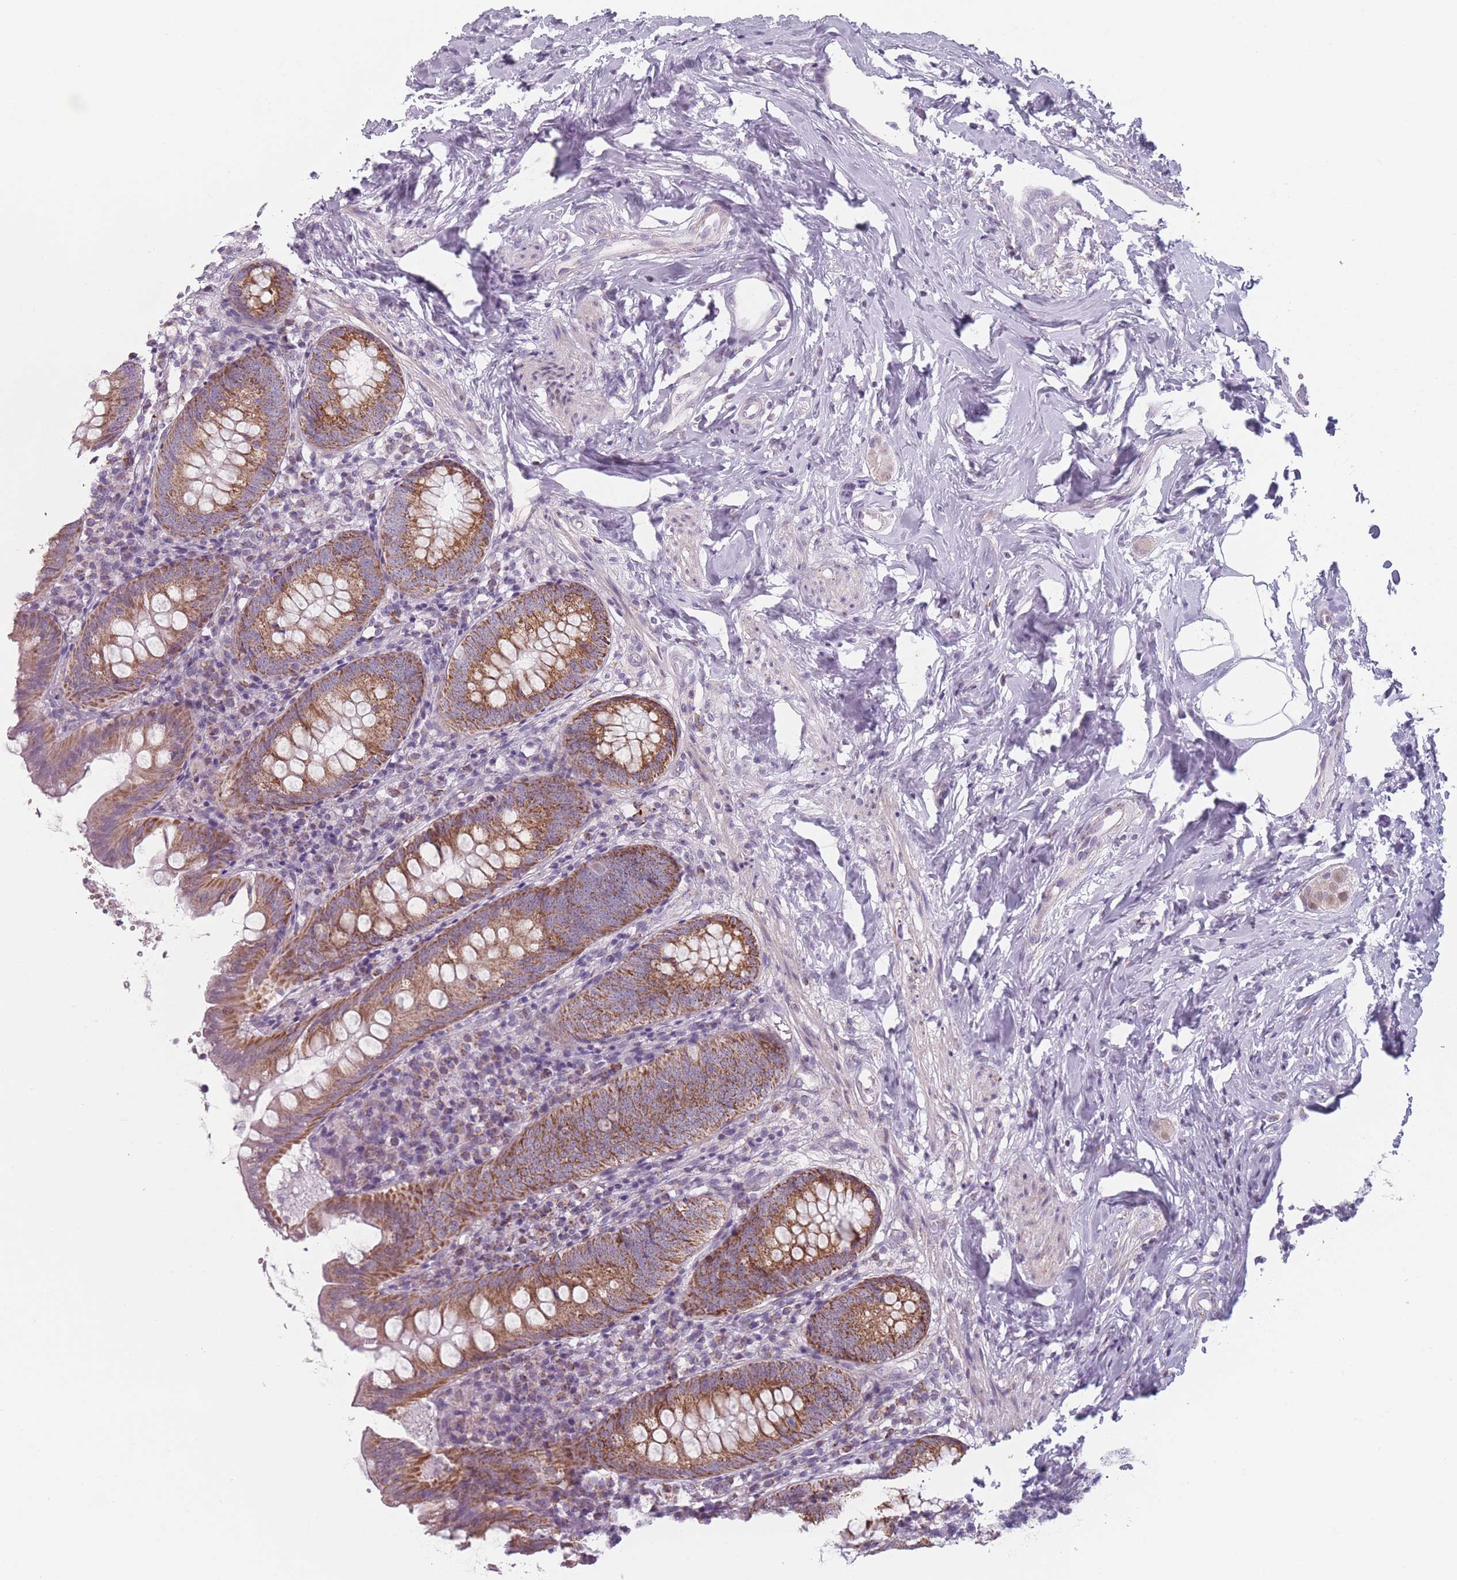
{"staining": {"intensity": "strong", "quantity": ">75%", "location": "cytoplasmic/membranous"}, "tissue": "appendix", "cell_type": "Glandular cells", "image_type": "normal", "snomed": [{"axis": "morphology", "description": "Normal tissue, NOS"}, {"axis": "topography", "description": "Appendix"}], "caption": "Immunohistochemistry micrograph of normal appendix: appendix stained using immunohistochemistry exhibits high levels of strong protein expression localized specifically in the cytoplasmic/membranous of glandular cells, appearing as a cytoplasmic/membranous brown color.", "gene": "DCHS1", "patient": {"sex": "female", "age": 54}}